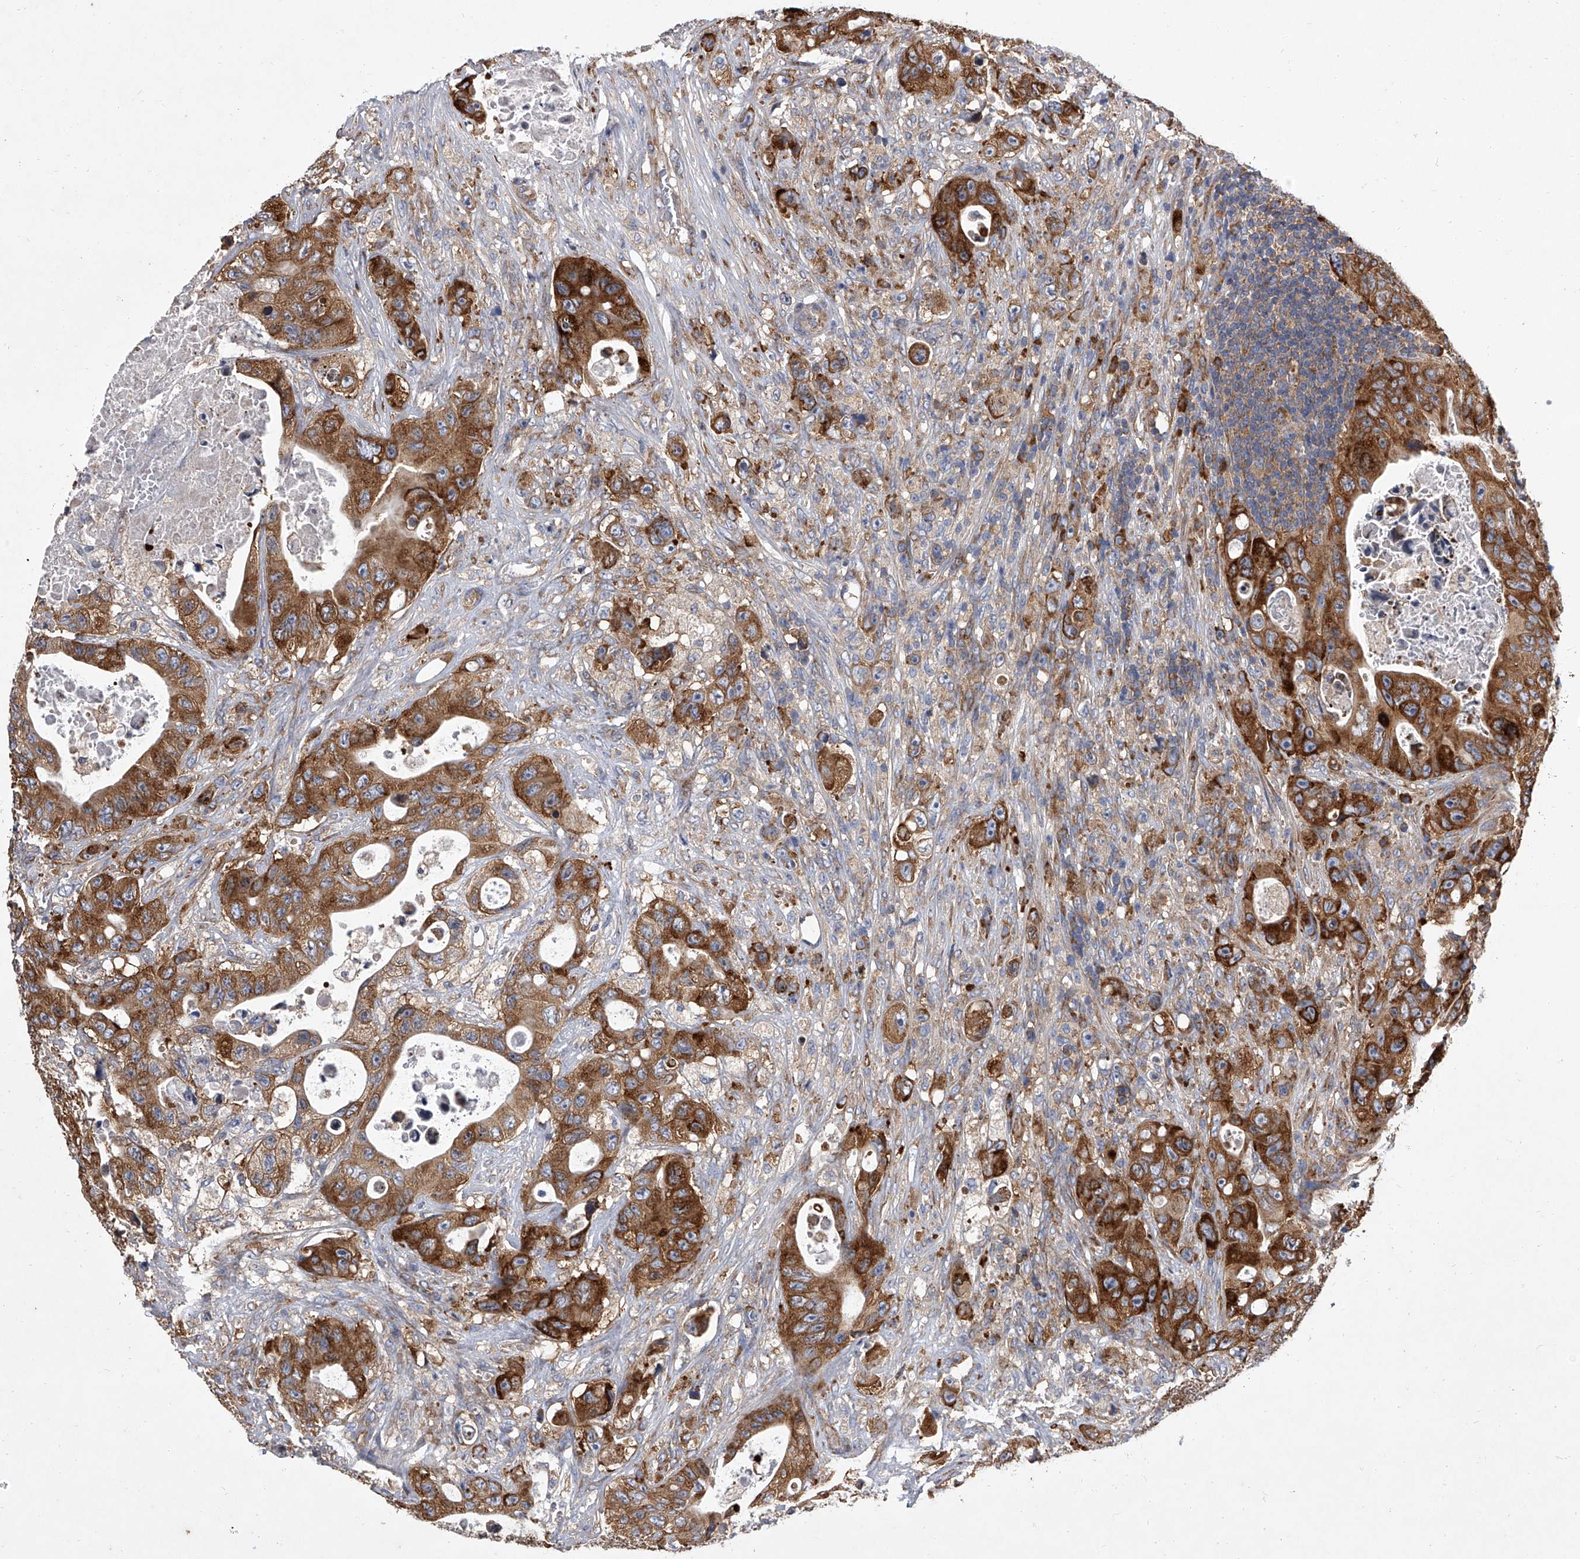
{"staining": {"intensity": "strong", "quantity": ">75%", "location": "cytoplasmic/membranous"}, "tissue": "colorectal cancer", "cell_type": "Tumor cells", "image_type": "cancer", "snomed": [{"axis": "morphology", "description": "Adenocarcinoma, NOS"}, {"axis": "topography", "description": "Colon"}], "caption": "A micrograph of colorectal cancer stained for a protein displays strong cytoplasmic/membranous brown staining in tumor cells.", "gene": "EIF2S2", "patient": {"sex": "female", "age": 46}}